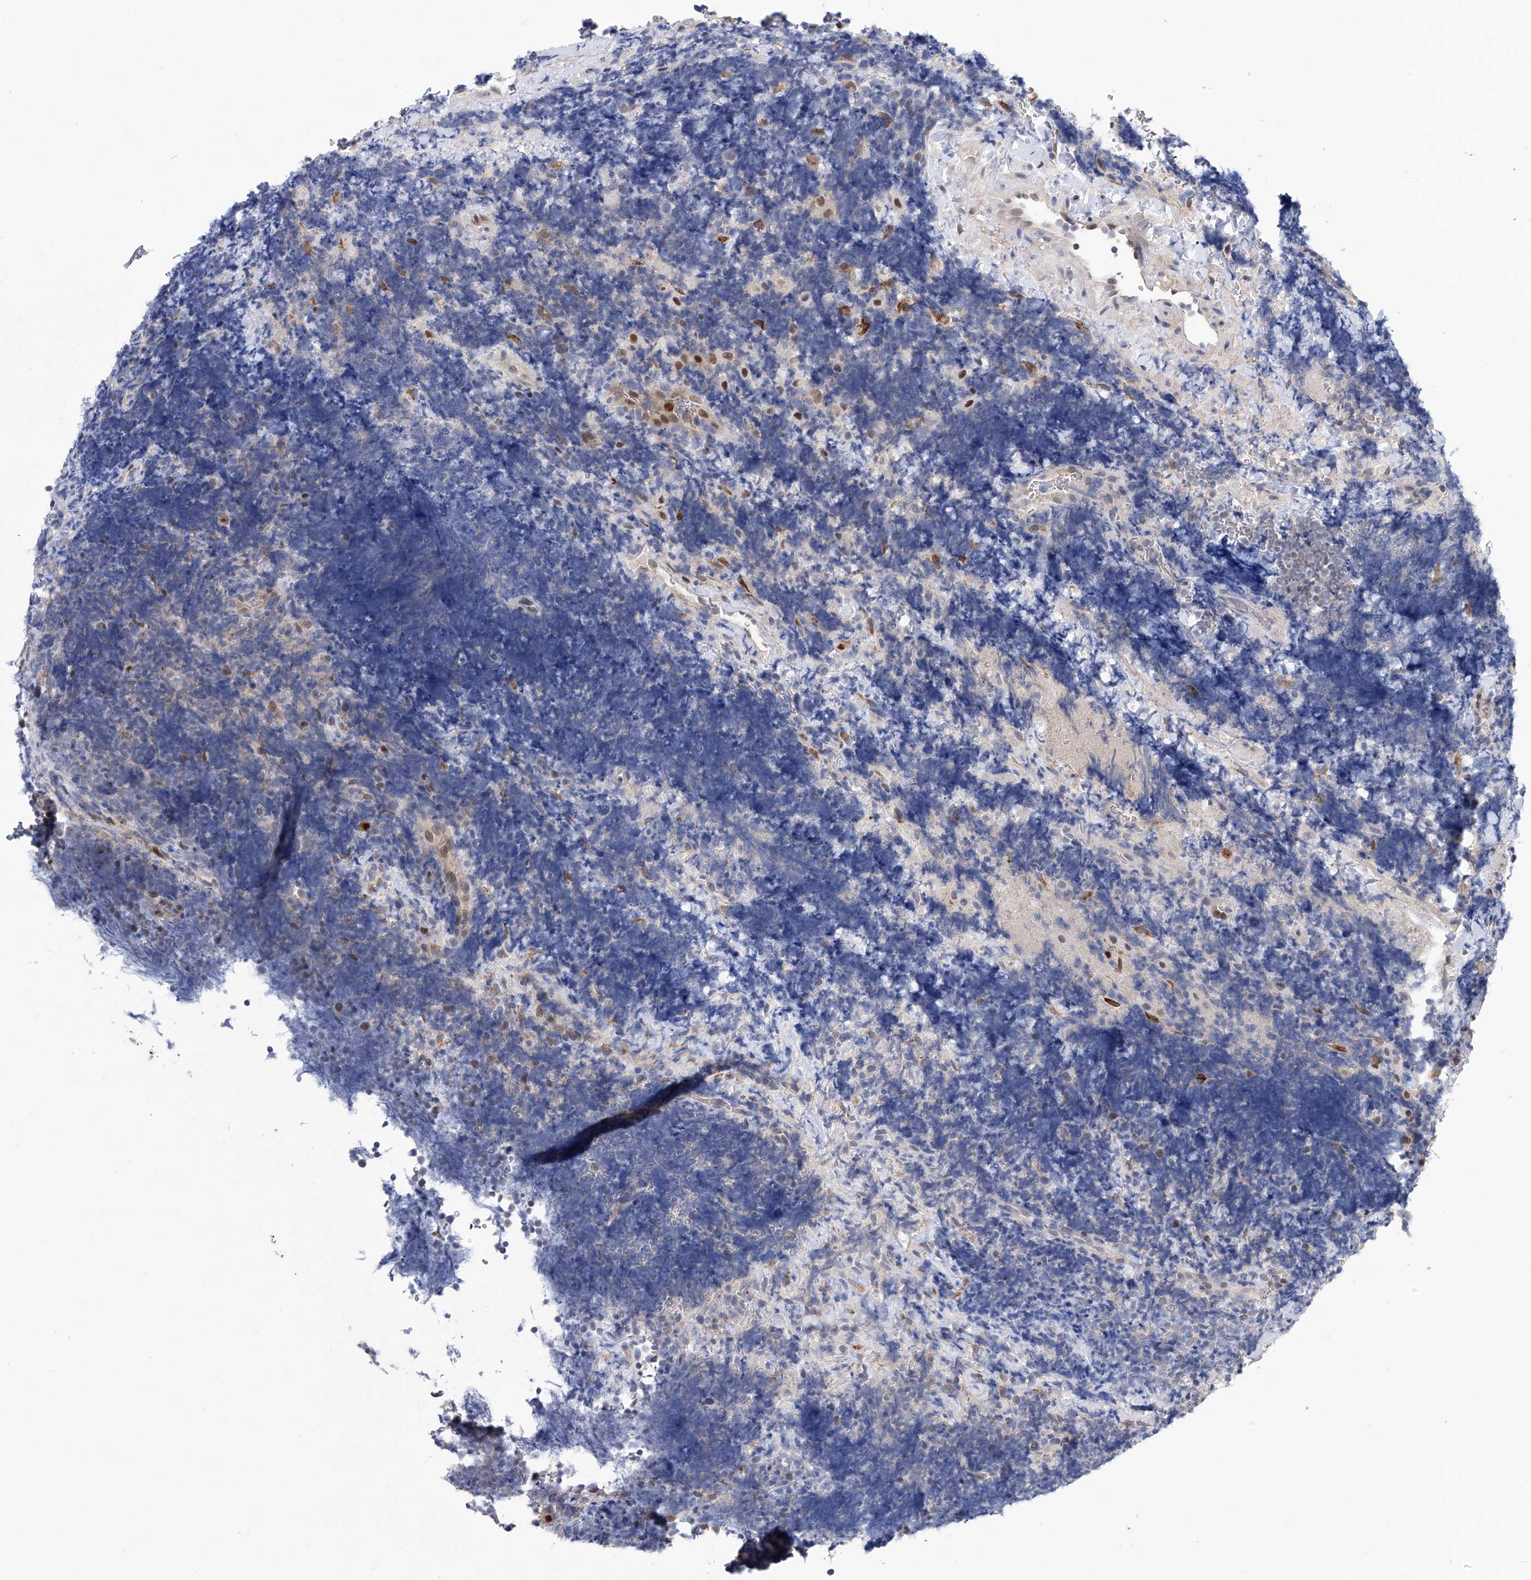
{"staining": {"intensity": "negative", "quantity": "none", "location": "none"}, "tissue": "lymphoma", "cell_type": "Tumor cells", "image_type": "cancer", "snomed": [{"axis": "morphology", "description": "Malignant lymphoma, non-Hodgkin's type, High grade"}, {"axis": "topography", "description": "Lymph node"}], "caption": "Human malignant lymphoma, non-Hodgkin's type (high-grade) stained for a protein using immunohistochemistry shows no positivity in tumor cells.", "gene": "PHF20", "patient": {"sex": "male", "age": 13}}